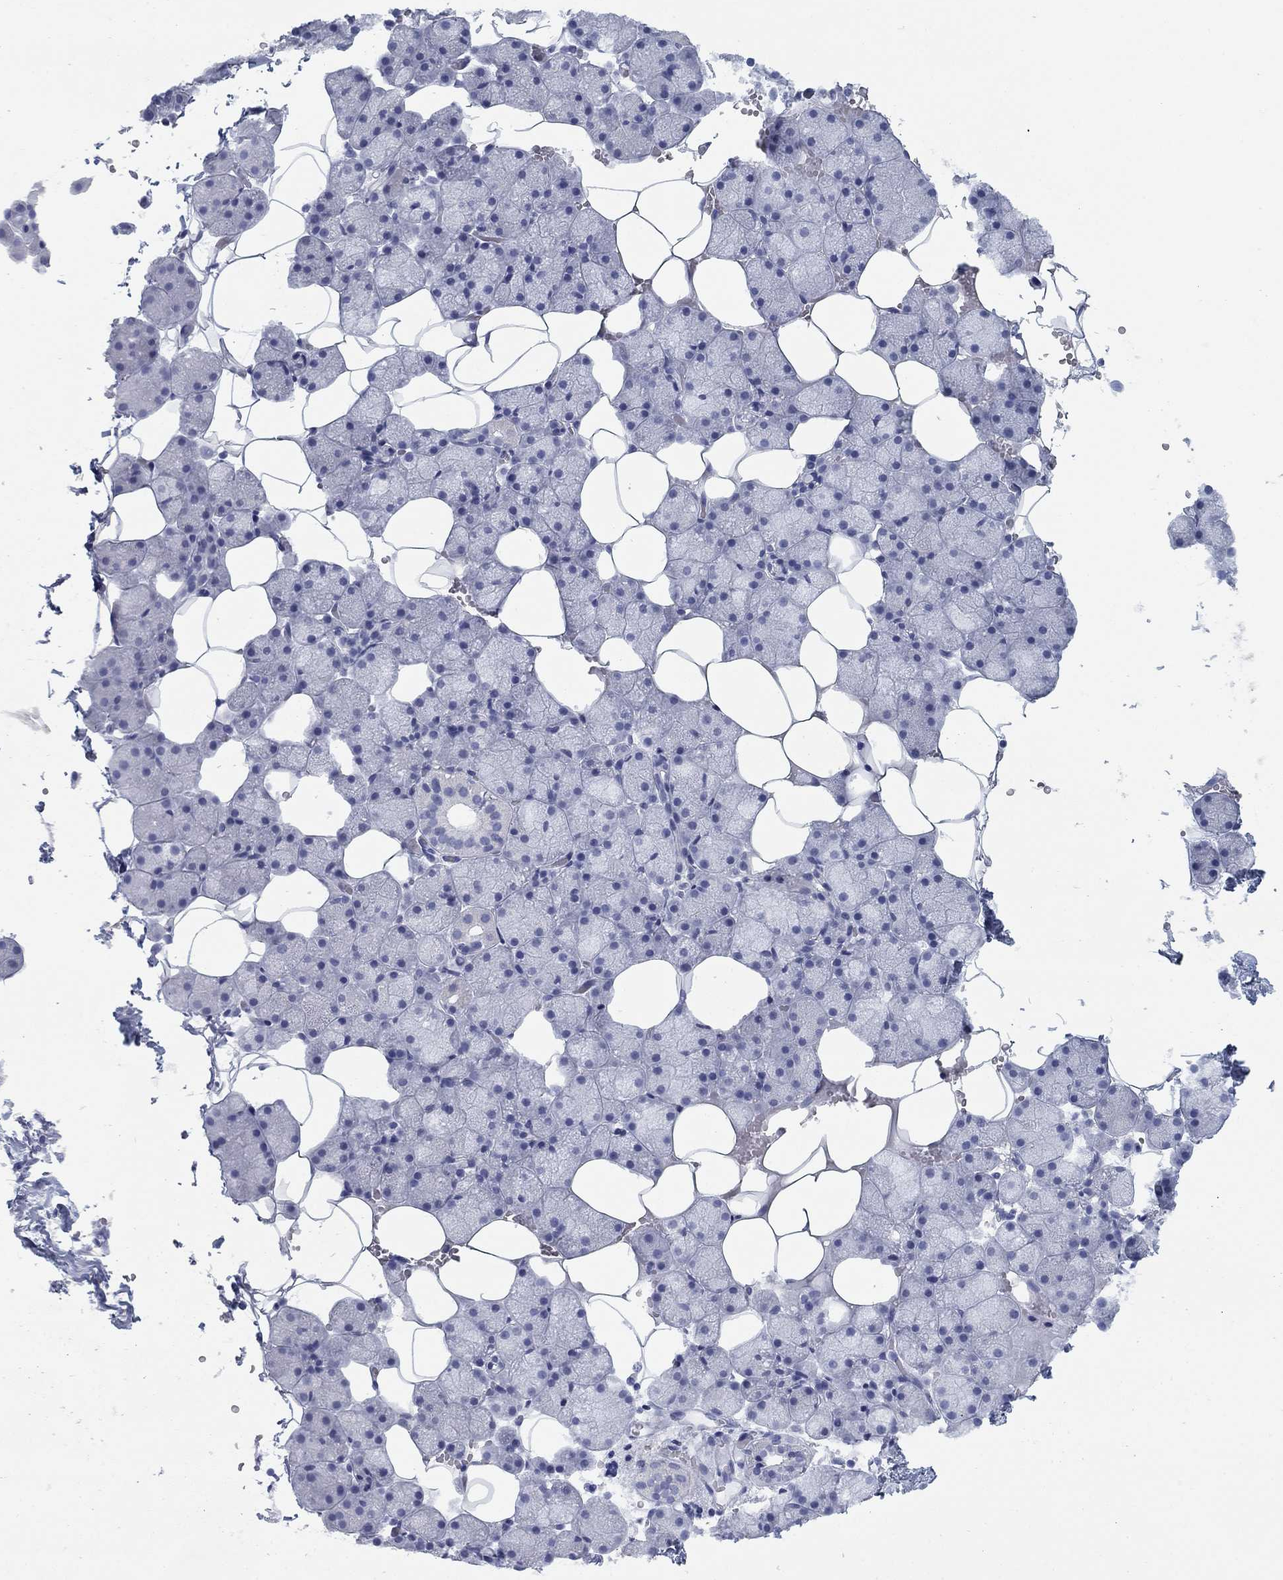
{"staining": {"intensity": "negative", "quantity": "none", "location": "none"}, "tissue": "salivary gland", "cell_type": "Glandular cells", "image_type": "normal", "snomed": [{"axis": "morphology", "description": "Normal tissue, NOS"}, {"axis": "topography", "description": "Salivary gland"}], "caption": "Glandular cells are negative for protein expression in unremarkable human salivary gland.", "gene": "DNAL1", "patient": {"sex": "male", "age": 38}}